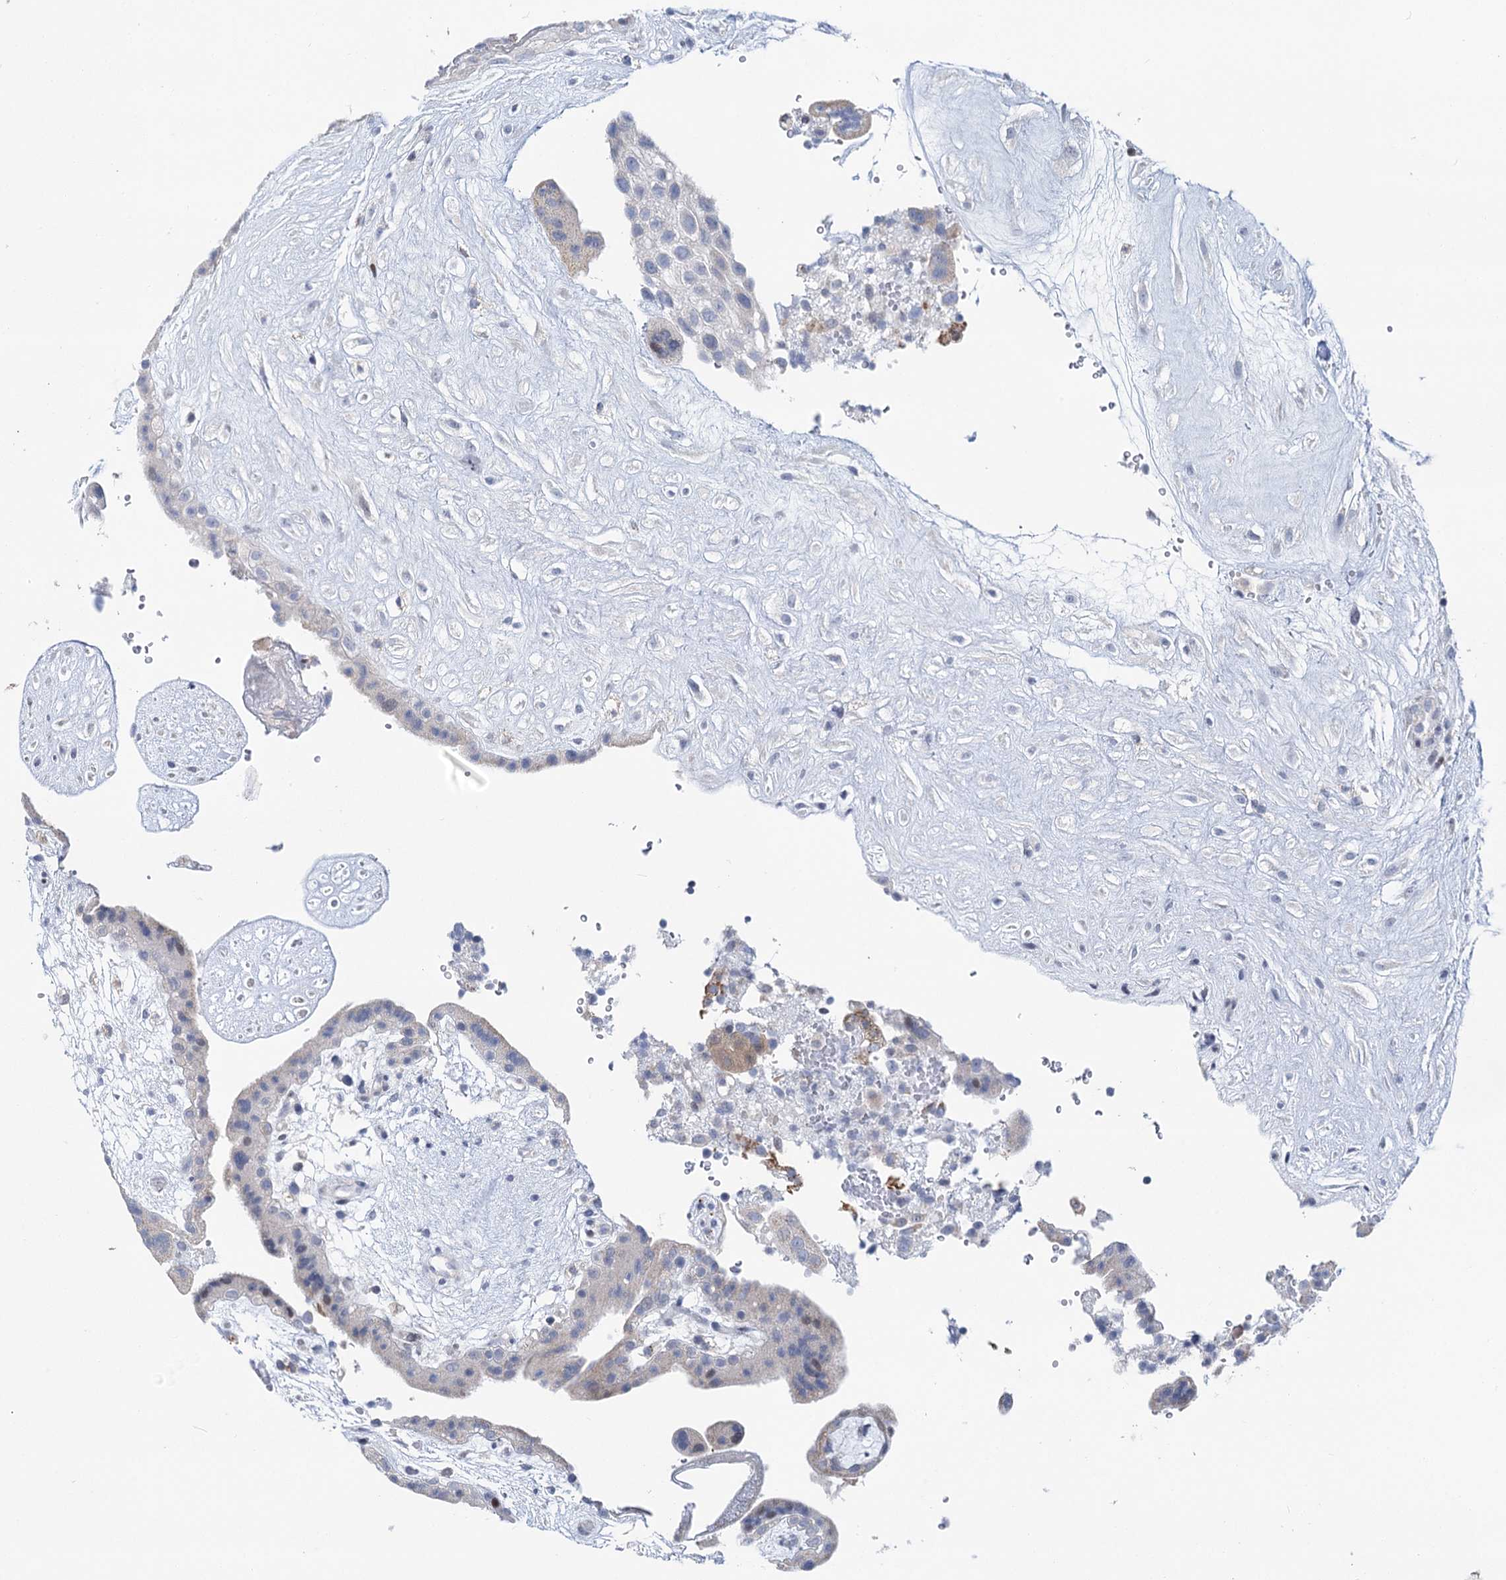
{"staining": {"intensity": "negative", "quantity": "none", "location": "none"}, "tissue": "placenta", "cell_type": "Decidual cells", "image_type": "normal", "snomed": [{"axis": "morphology", "description": "Normal tissue, NOS"}, {"axis": "topography", "description": "Placenta"}], "caption": "Image shows no protein expression in decidual cells of normal placenta.", "gene": "PTGR1", "patient": {"sex": "female", "age": 18}}